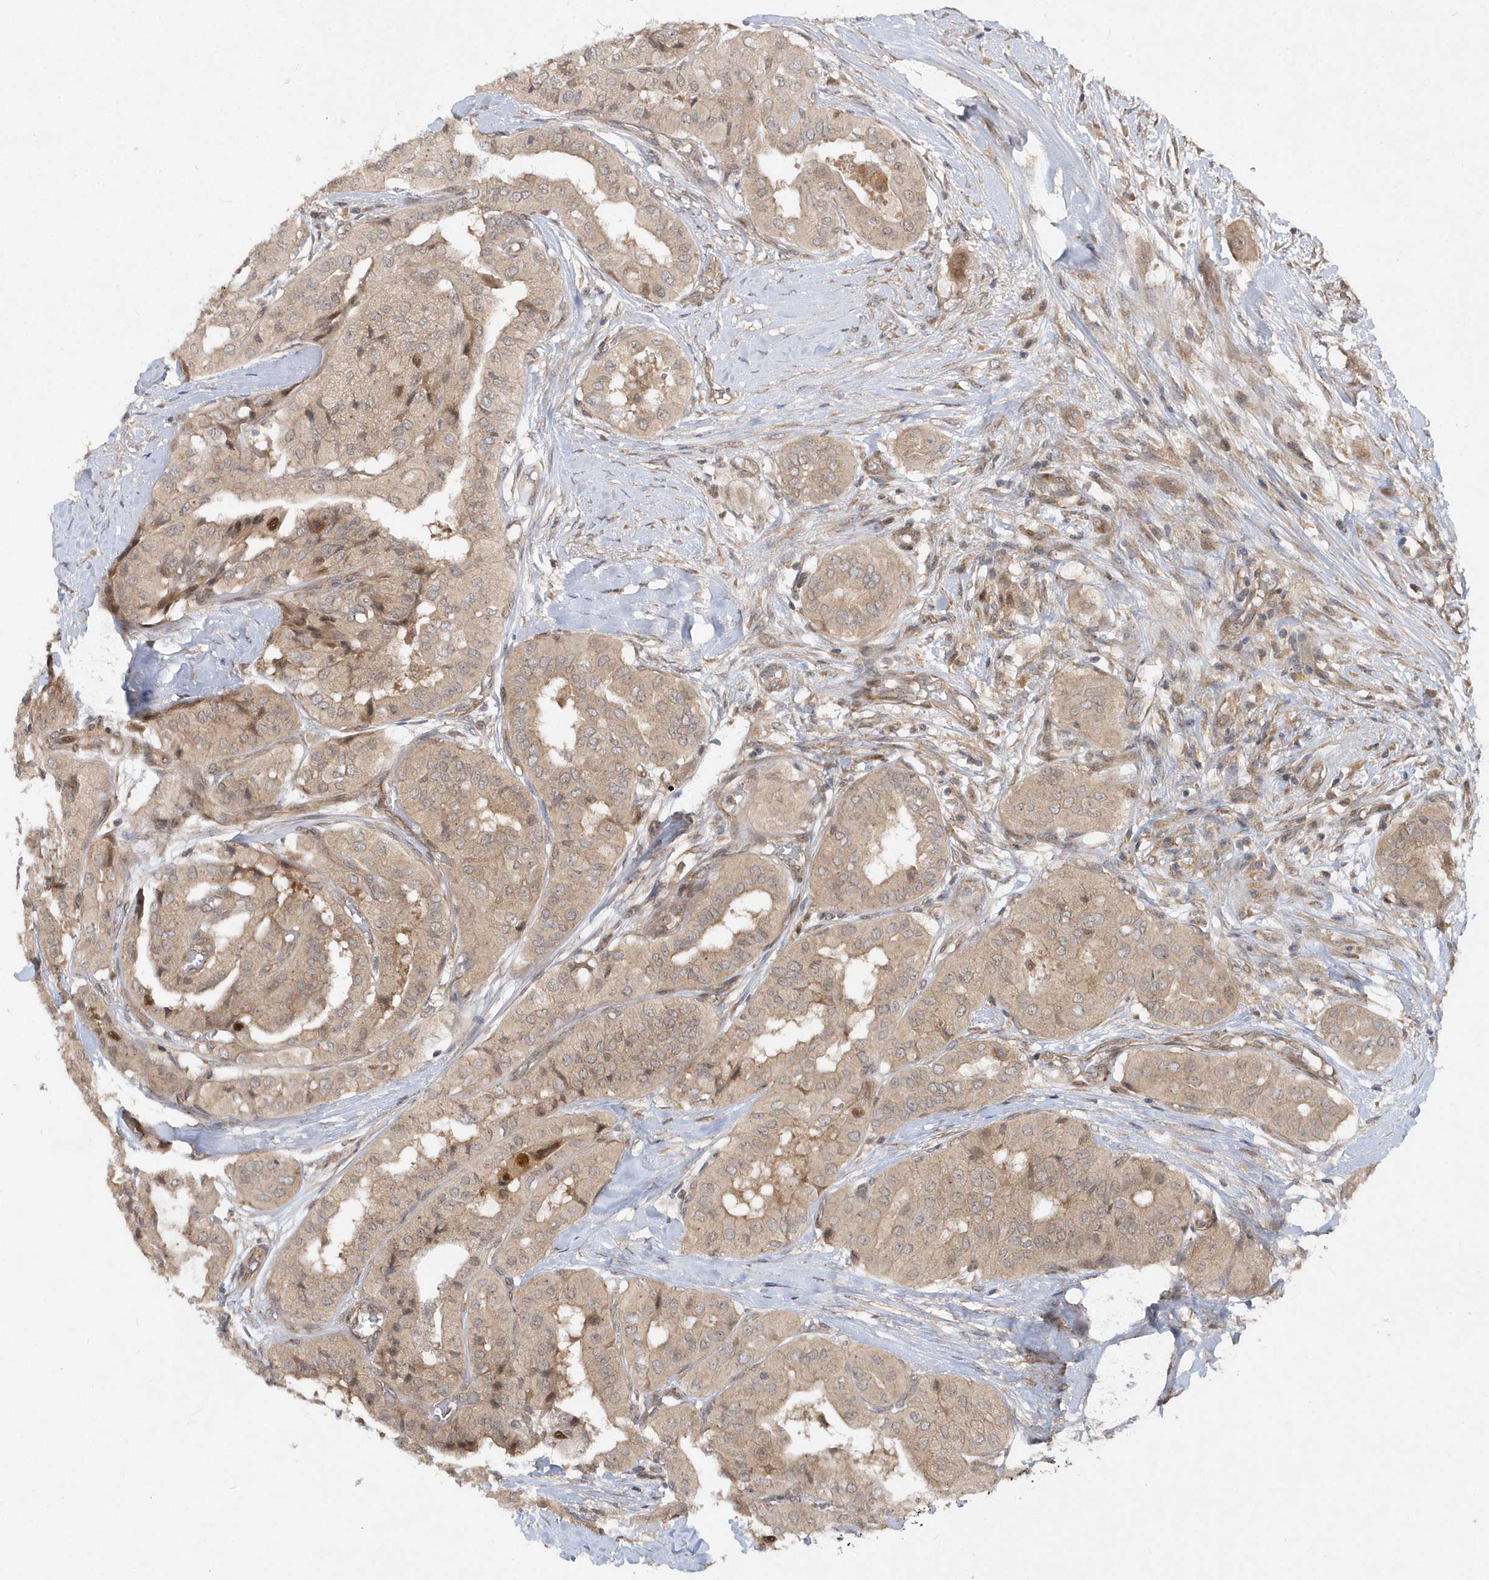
{"staining": {"intensity": "moderate", "quantity": "25%-75%", "location": "cytoplasmic/membranous,nuclear"}, "tissue": "thyroid cancer", "cell_type": "Tumor cells", "image_type": "cancer", "snomed": [{"axis": "morphology", "description": "Papillary adenocarcinoma, NOS"}, {"axis": "topography", "description": "Thyroid gland"}], "caption": "High-magnification brightfield microscopy of thyroid papillary adenocarcinoma stained with DAB (3,3'-diaminobenzidine) (brown) and counterstained with hematoxylin (blue). tumor cells exhibit moderate cytoplasmic/membranous and nuclear positivity is seen in about25%-75% of cells.", "gene": "MXI1", "patient": {"sex": "female", "age": 59}}